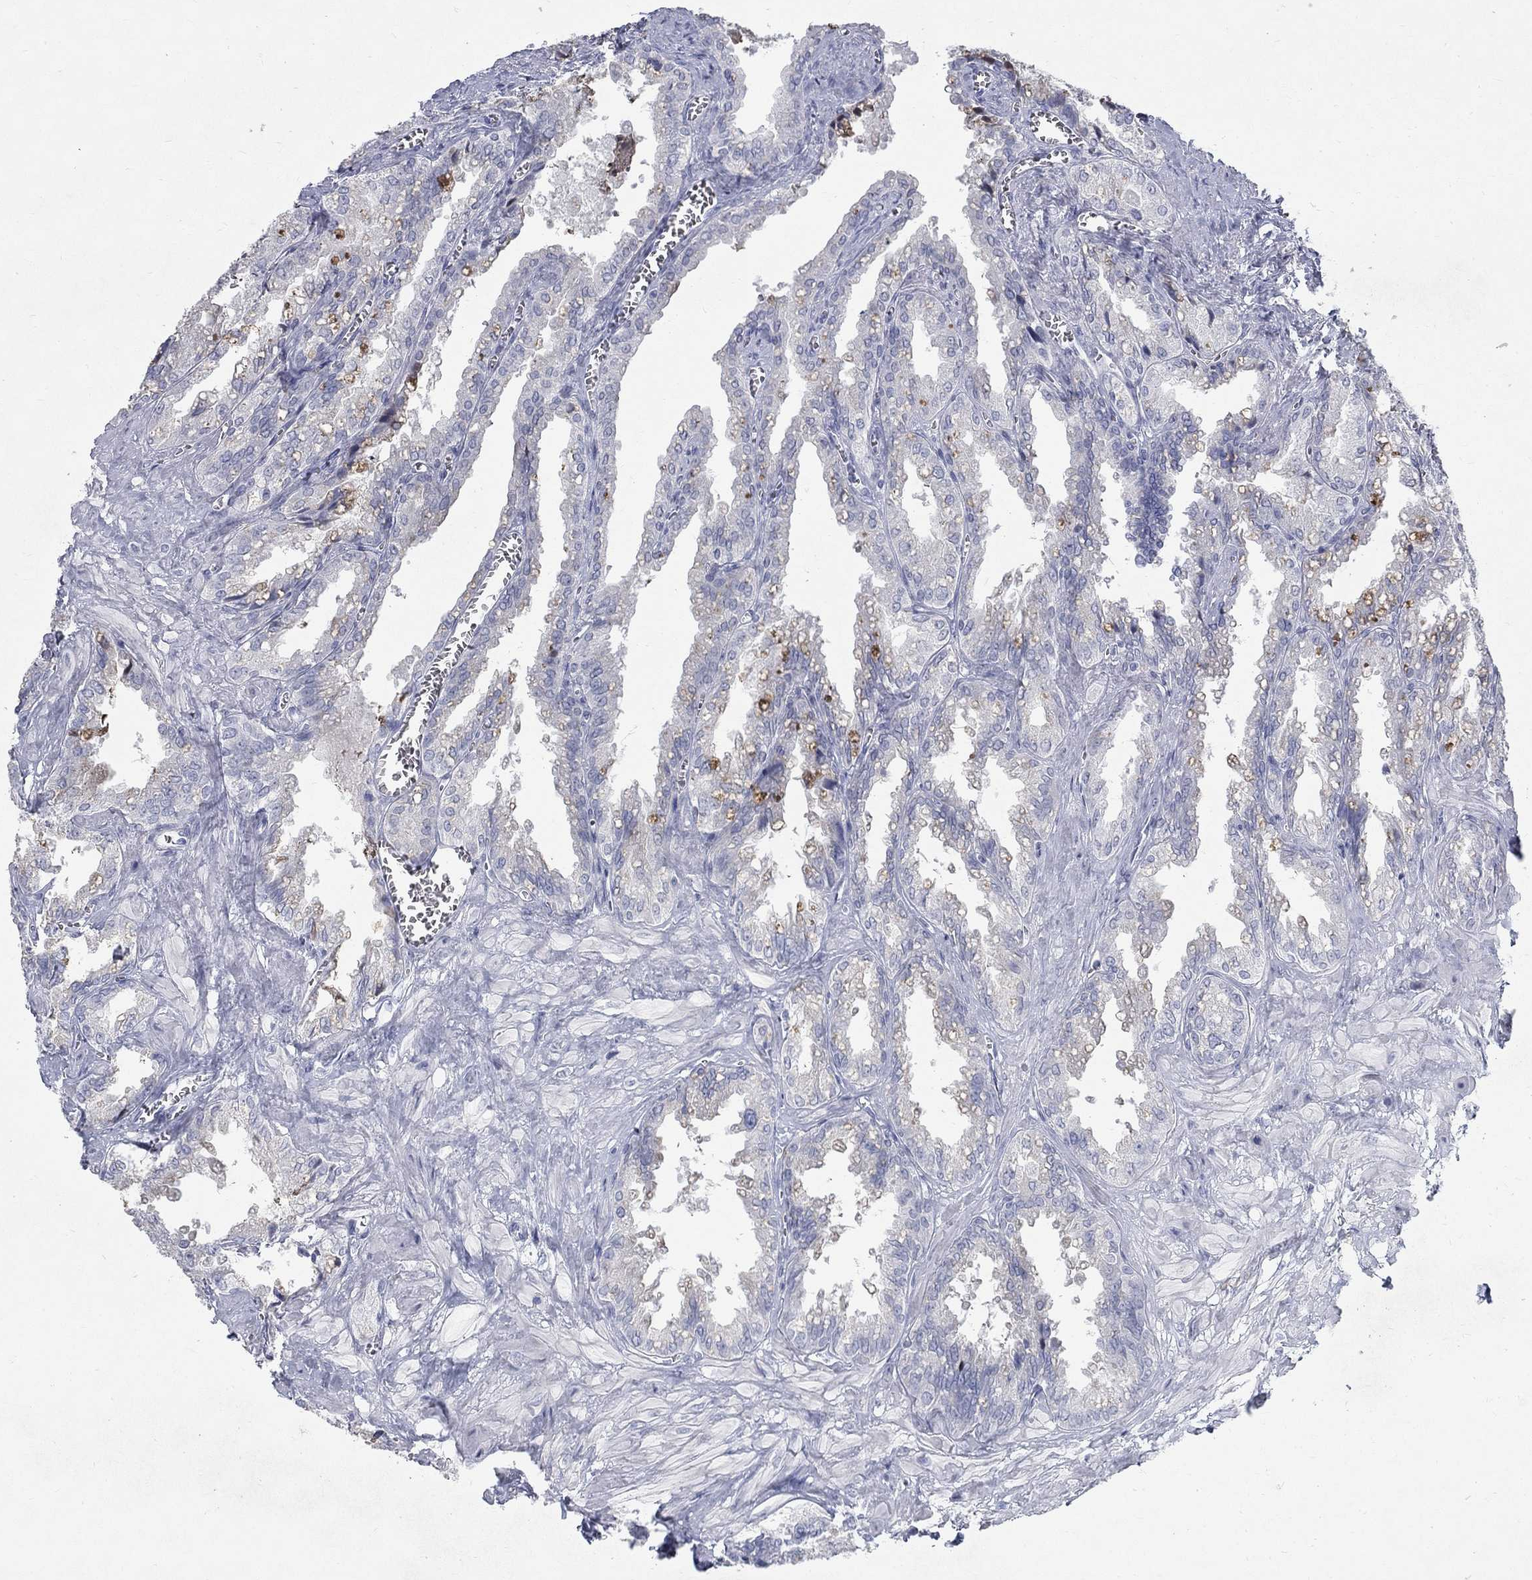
{"staining": {"intensity": "weak", "quantity": "<25%", "location": "cytoplasmic/membranous"}, "tissue": "seminal vesicle", "cell_type": "Glandular cells", "image_type": "normal", "snomed": [{"axis": "morphology", "description": "Normal tissue, NOS"}, {"axis": "topography", "description": "Seminal veicle"}], "caption": "Immunohistochemistry image of unremarkable human seminal vesicle stained for a protein (brown), which exhibits no positivity in glandular cells. Brightfield microscopy of immunohistochemistry stained with DAB (3,3'-diaminobenzidine) (brown) and hematoxylin (blue), captured at high magnification.", "gene": "RFTN2", "patient": {"sex": "male", "age": 67}}